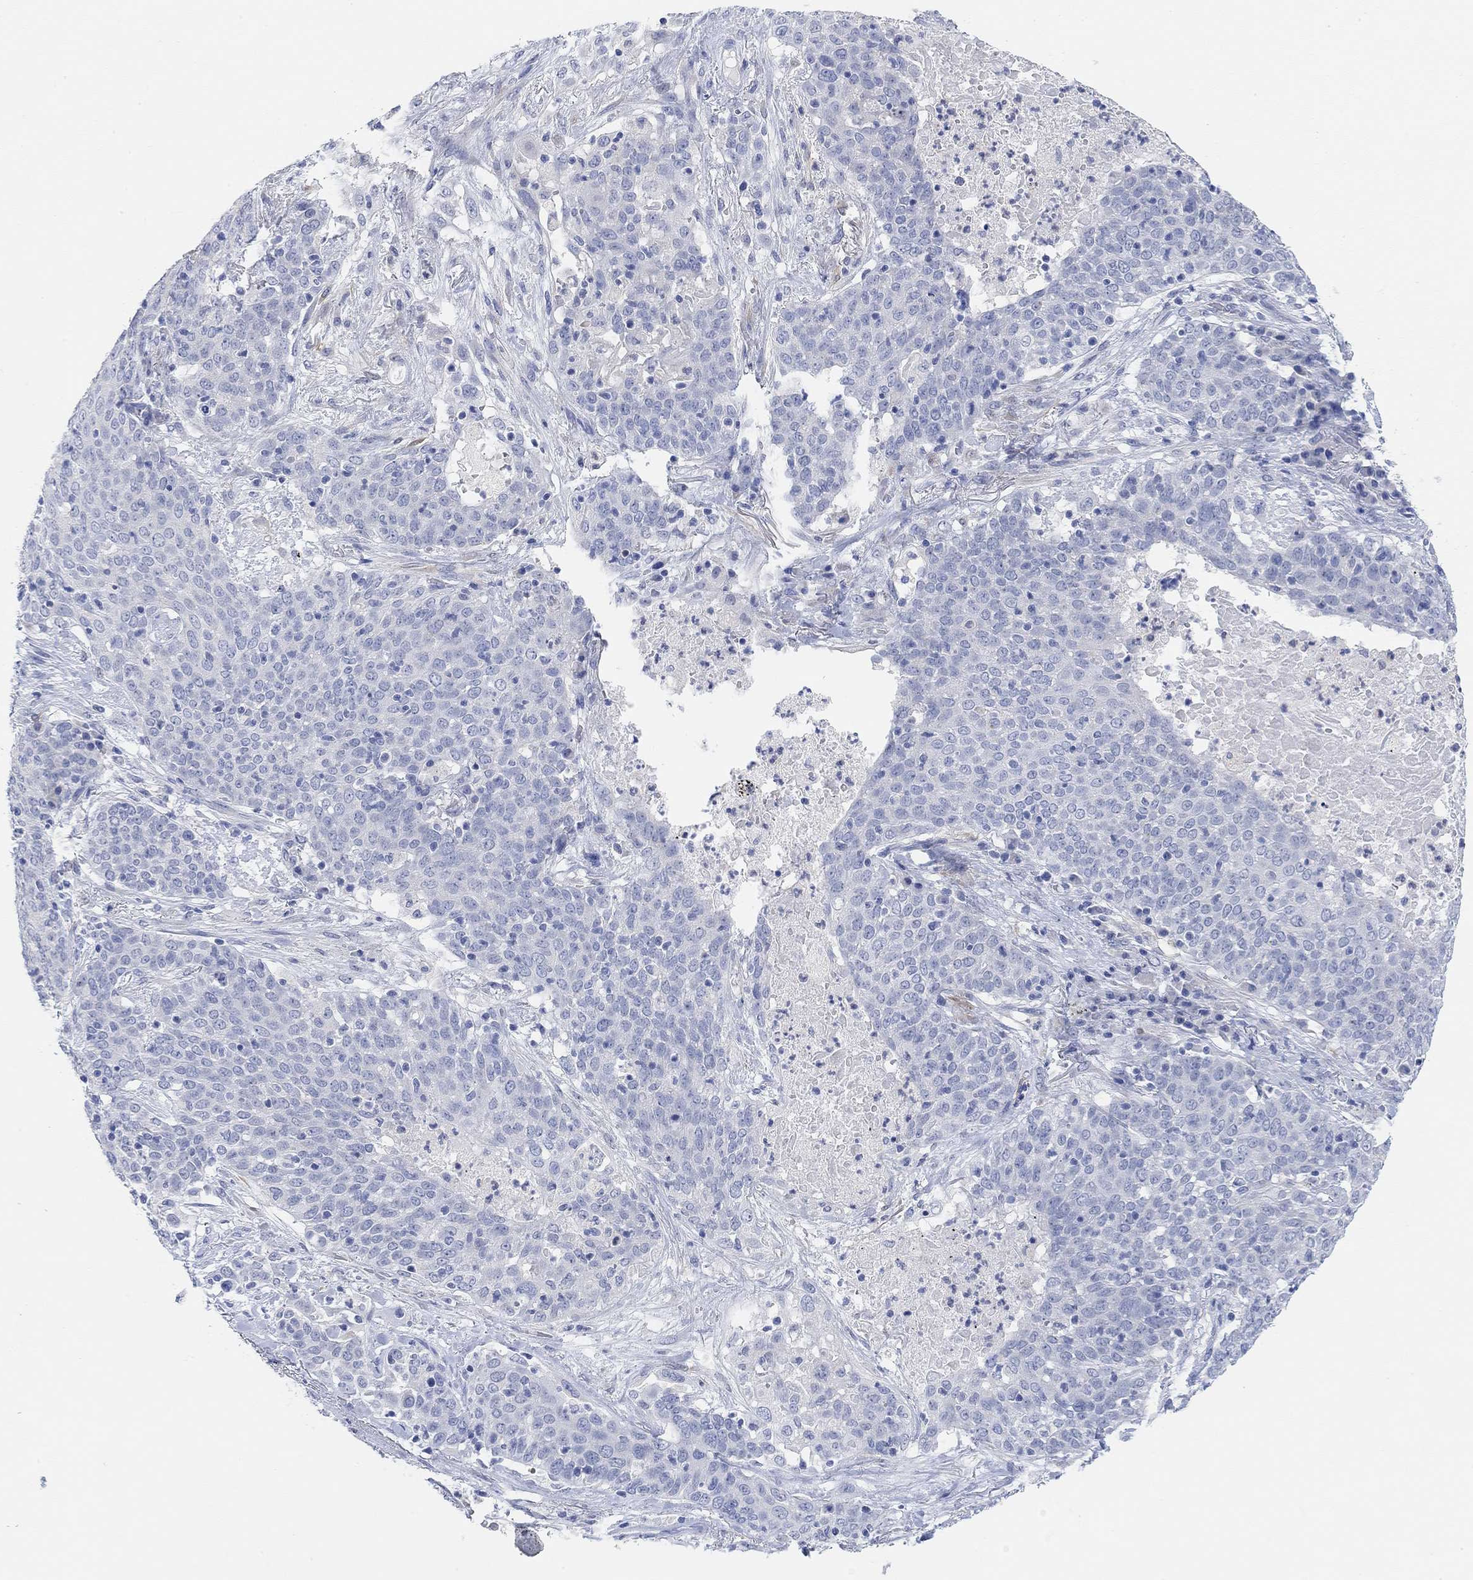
{"staining": {"intensity": "negative", "quantity": "none", "location": "none"}, "tissue": "lung cancer", "cell_type": "Tumor cells", "image_type": "cancer", "snomed": [{"axis": "morphology", "description": "Squamous cell carcinoma, NOS"}, {"axis": "topography", "description": "Lung"}], "caption": "Immunohistochemistry (IHC) of human lung cancer displays no expression in tumor cells.", "gene": "VAT1L", "patient": {"sex": "male", "age": 82}}